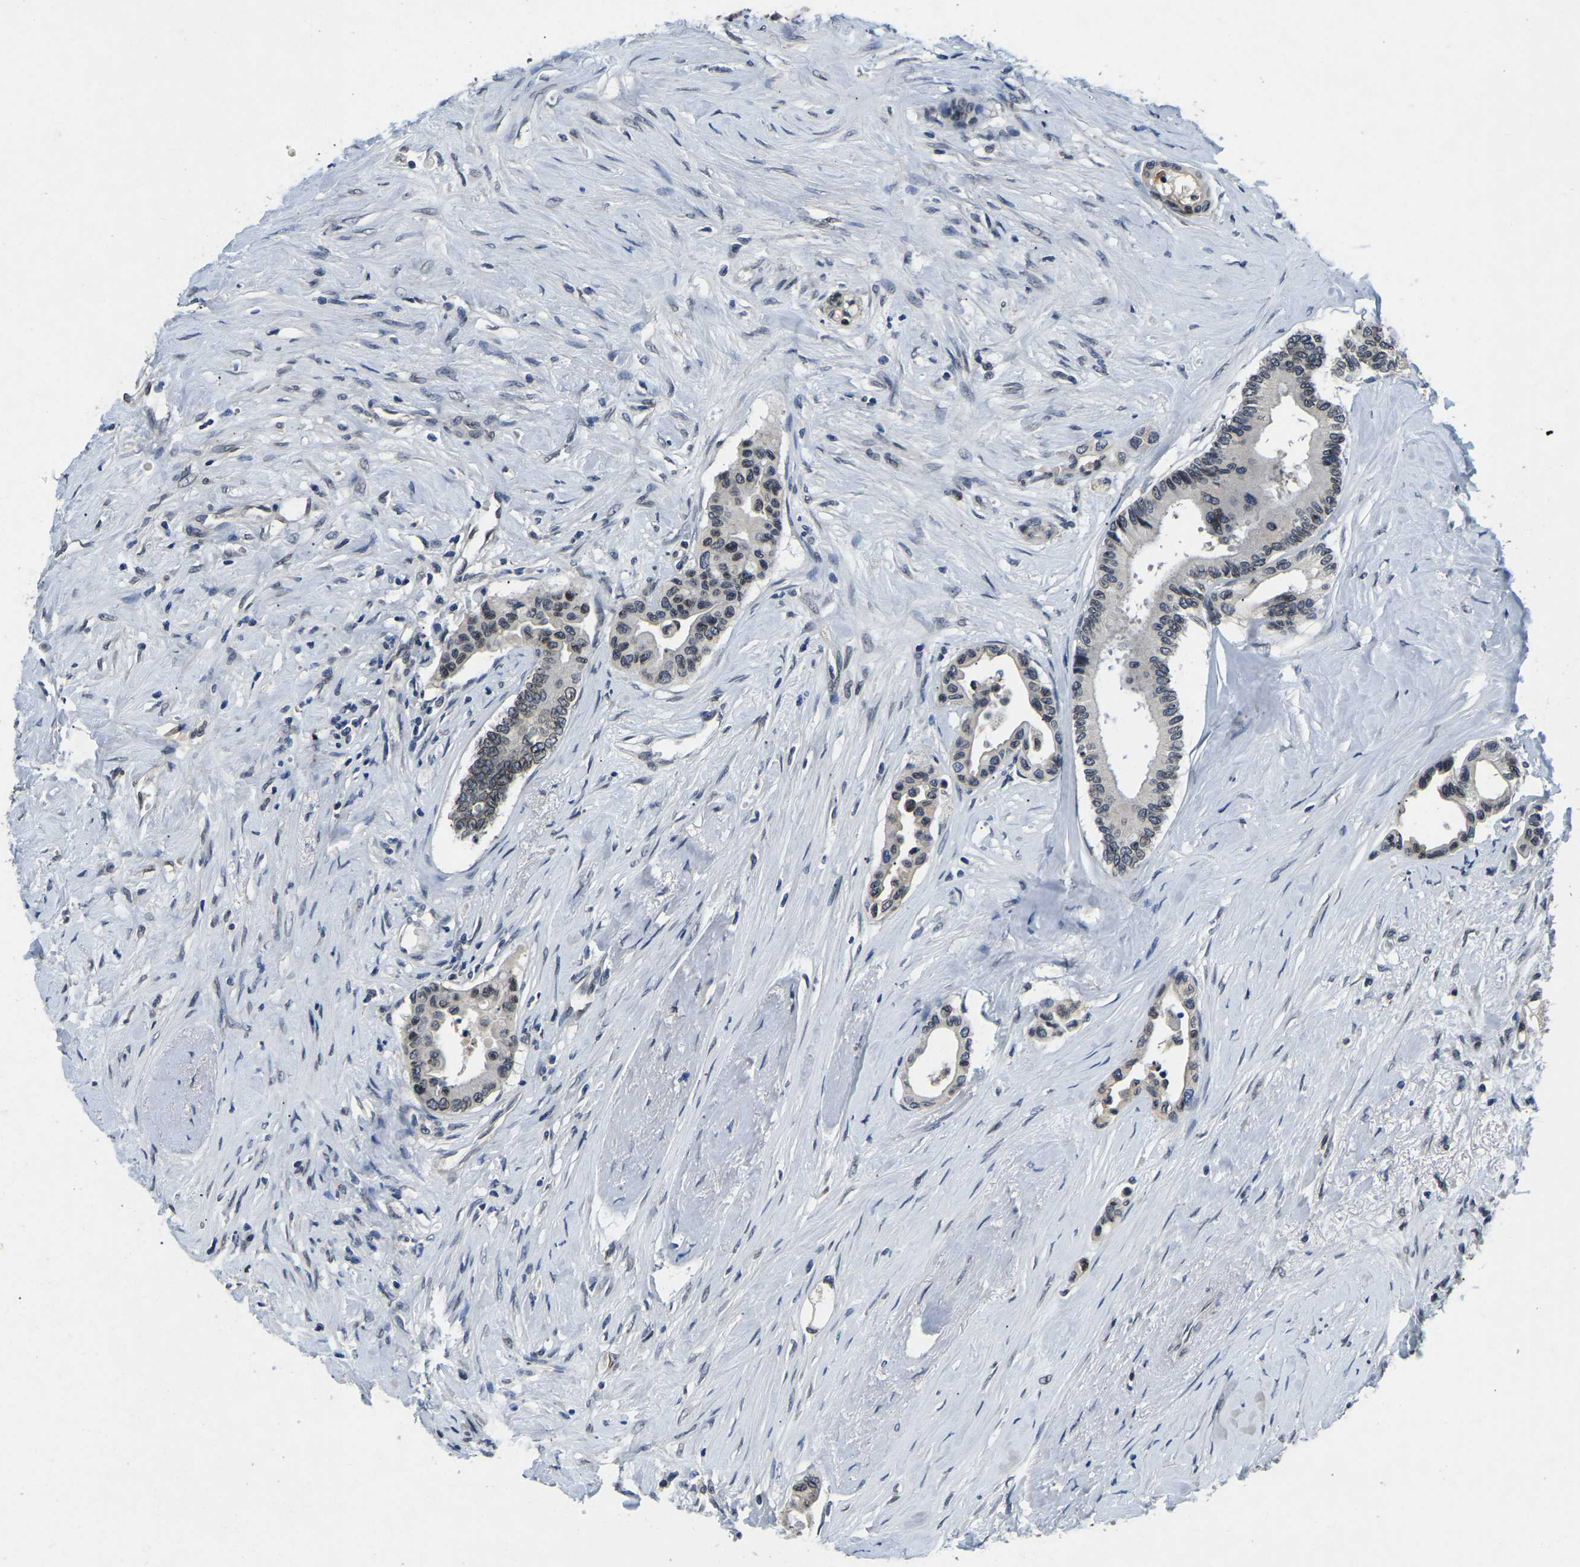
{"staining": {"intensity": "moderate", "quantity": ">75%", "location": "cytoplasmic/membranous,nuclear"}, "tissue": "colorectal cancer", "cell_type": "Tumor cells", "image_type": "cancer", "snomed": [{"axis": "morphology", "description": "Normal tissue, NOS"}, {"axis": "morphology", "description": "Adenocarcinoma, NOS"}, {"axis": "topography", "description": "Colon"}], "caption": "A high-resolution image shows immunohistochemistry staining of colorectal adenocarcinoma, which reveals moderate cytoplasmic/membranous and nuclear positivity in approximately >75% of tumor cells.", "gene": "RANBP2", "patient": {"sex": "male", "age": 82}}